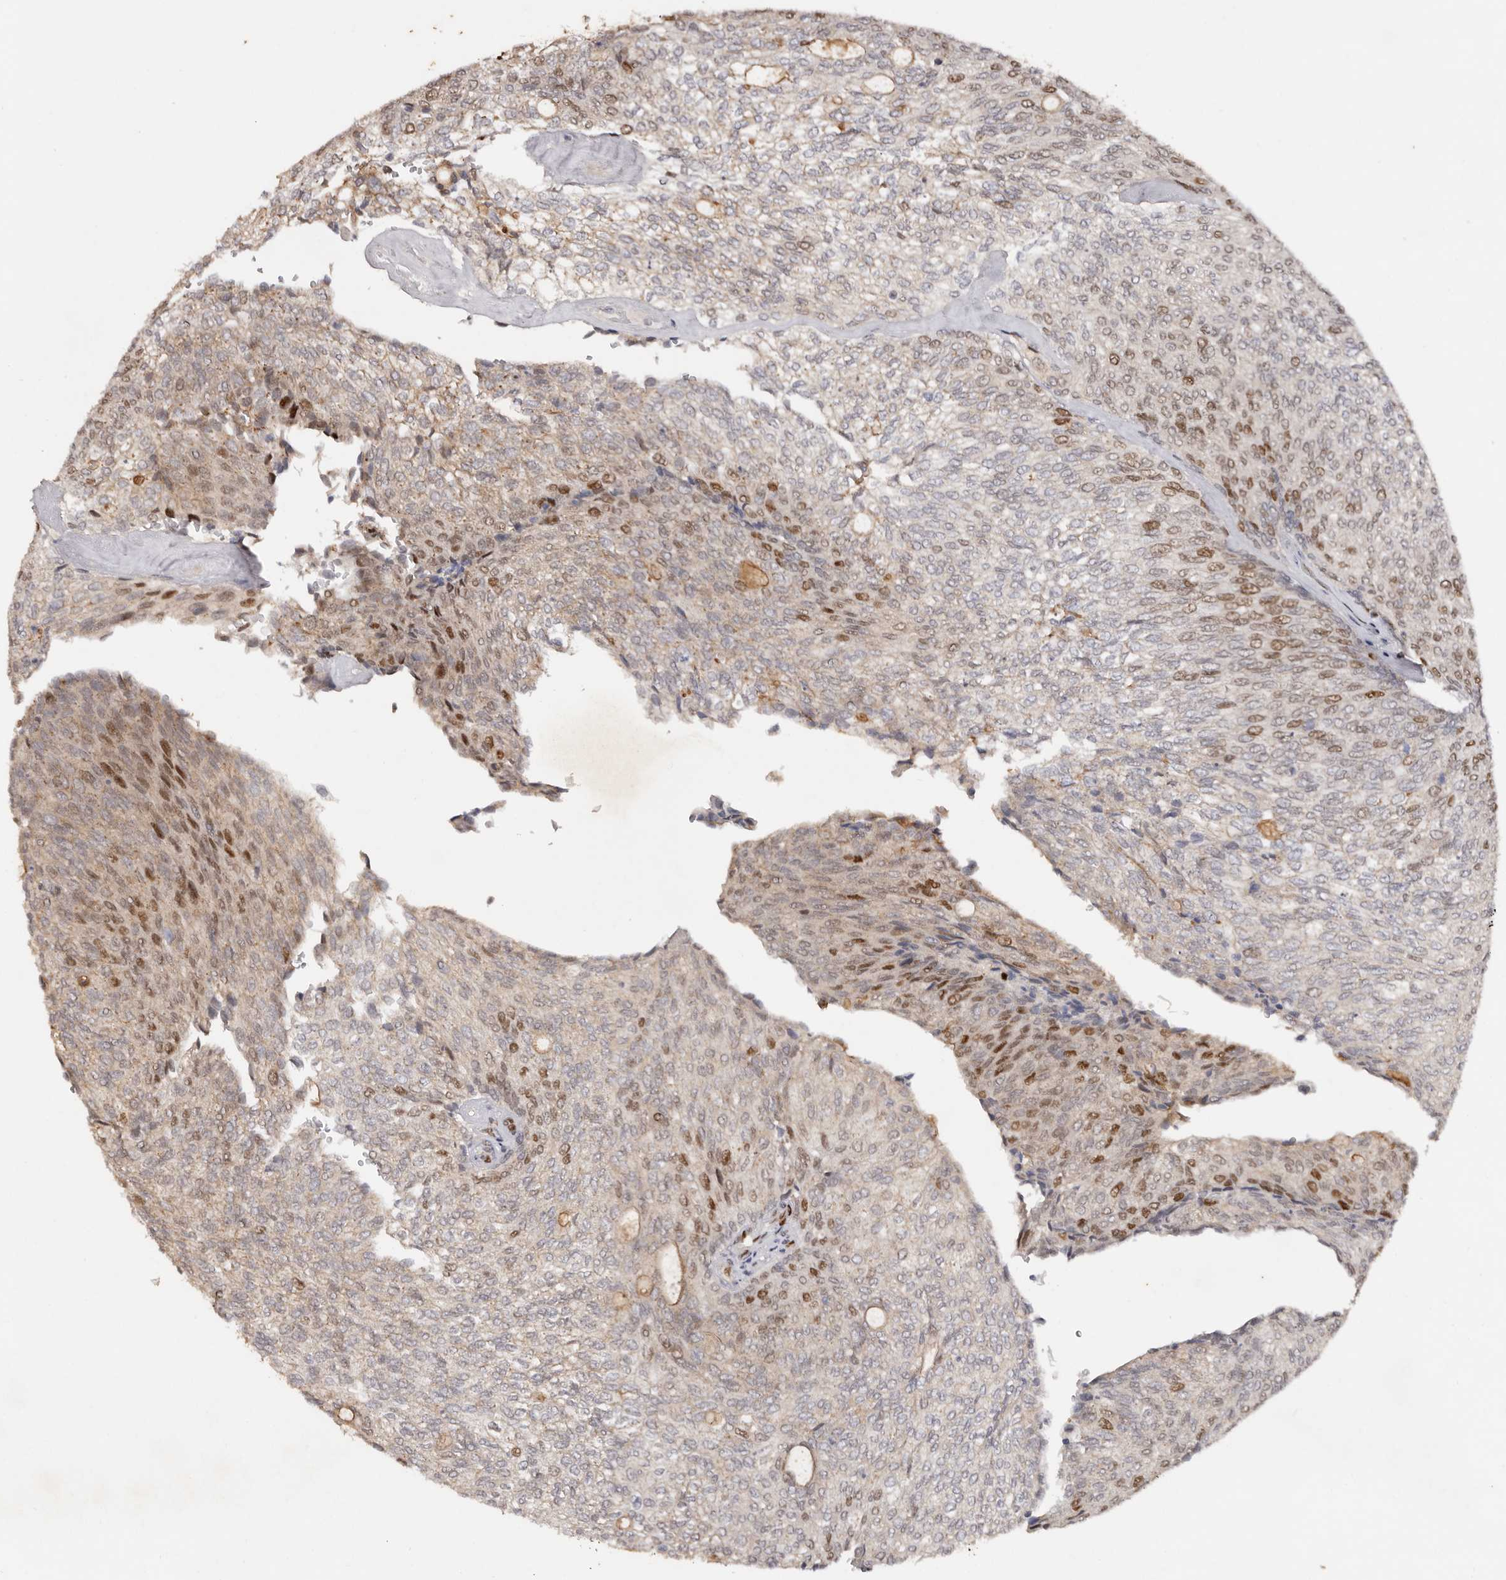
{"staining": {"intensity": "moderate", "quantity": "25%-75%", "location": "nuclear"}, "tissue": "urothelial cancer", "cell_type": "Tumor cells", "image_type": "cancer", "snomed": [{"axis": "morphology", "description": "Urothelial carcinoma, Low grade"}, {"axis": "topography", "description": "Urinary bladder"}], "caption": "Approximately 25%-75% of tumor cells in urothelial cancer reveal moderate nuclear protein positivity as visualized by brown immunohistochemical staining.", "gene": "KLF7", "patient": {"sex": "female", "age": 79}}